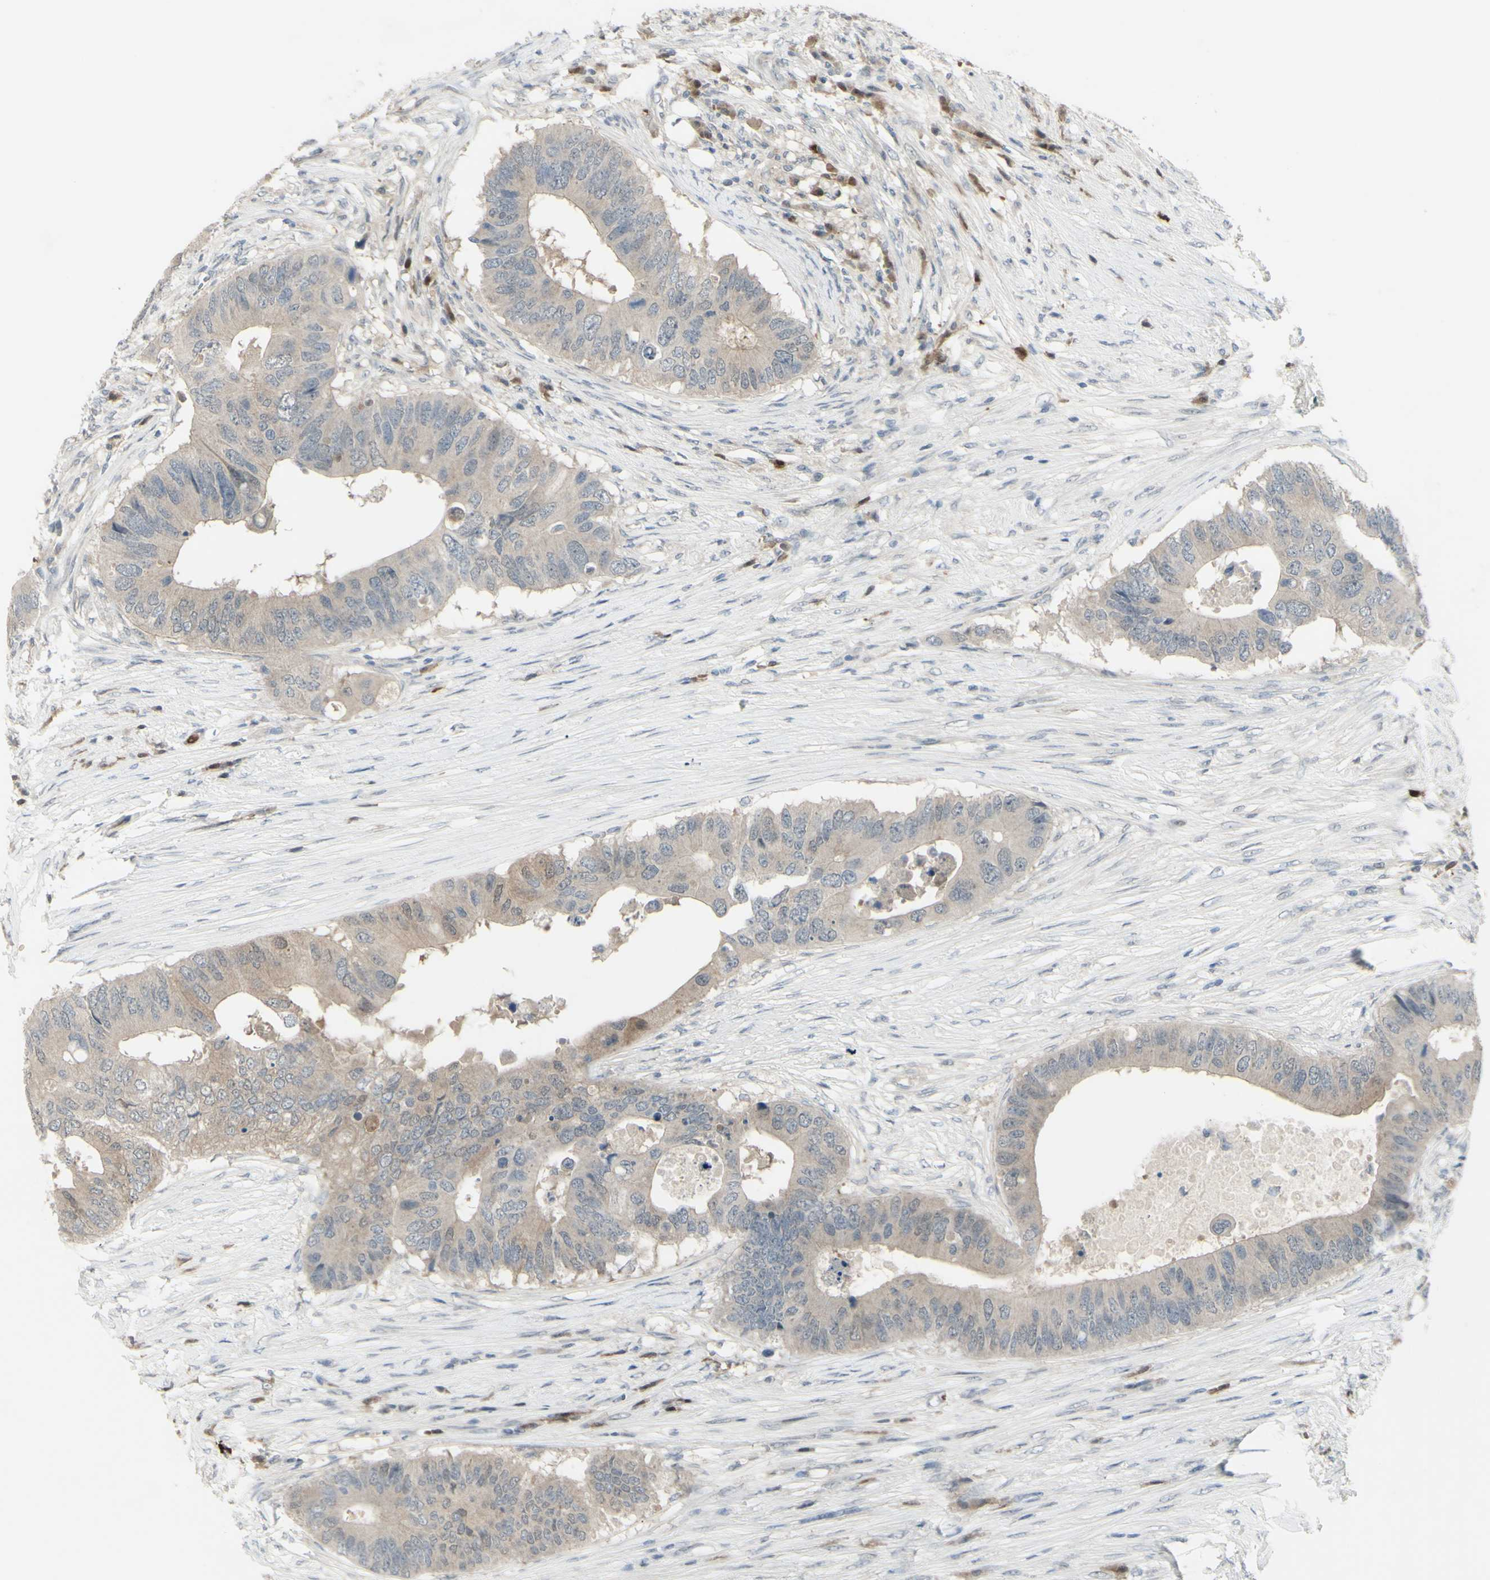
{"staining": {"intensity": "weak", "quantity": "<25%", "location": "cytoplasmic/membranous"}, "tissue": "colorectal cancer", "cell_type": "Tumor cells", "image_type": "cancer", "snomed": [{"axis": "morphology", "description": "Adenocarcinoma, NOS"}, {"axis": "topography", "description": "Colon"}], "caption": "Tumor cells show no significant expression in colorectal adenocarcinoma.", "gene": "ETNK1", "patient": {"sex": "male", "age": 71}}